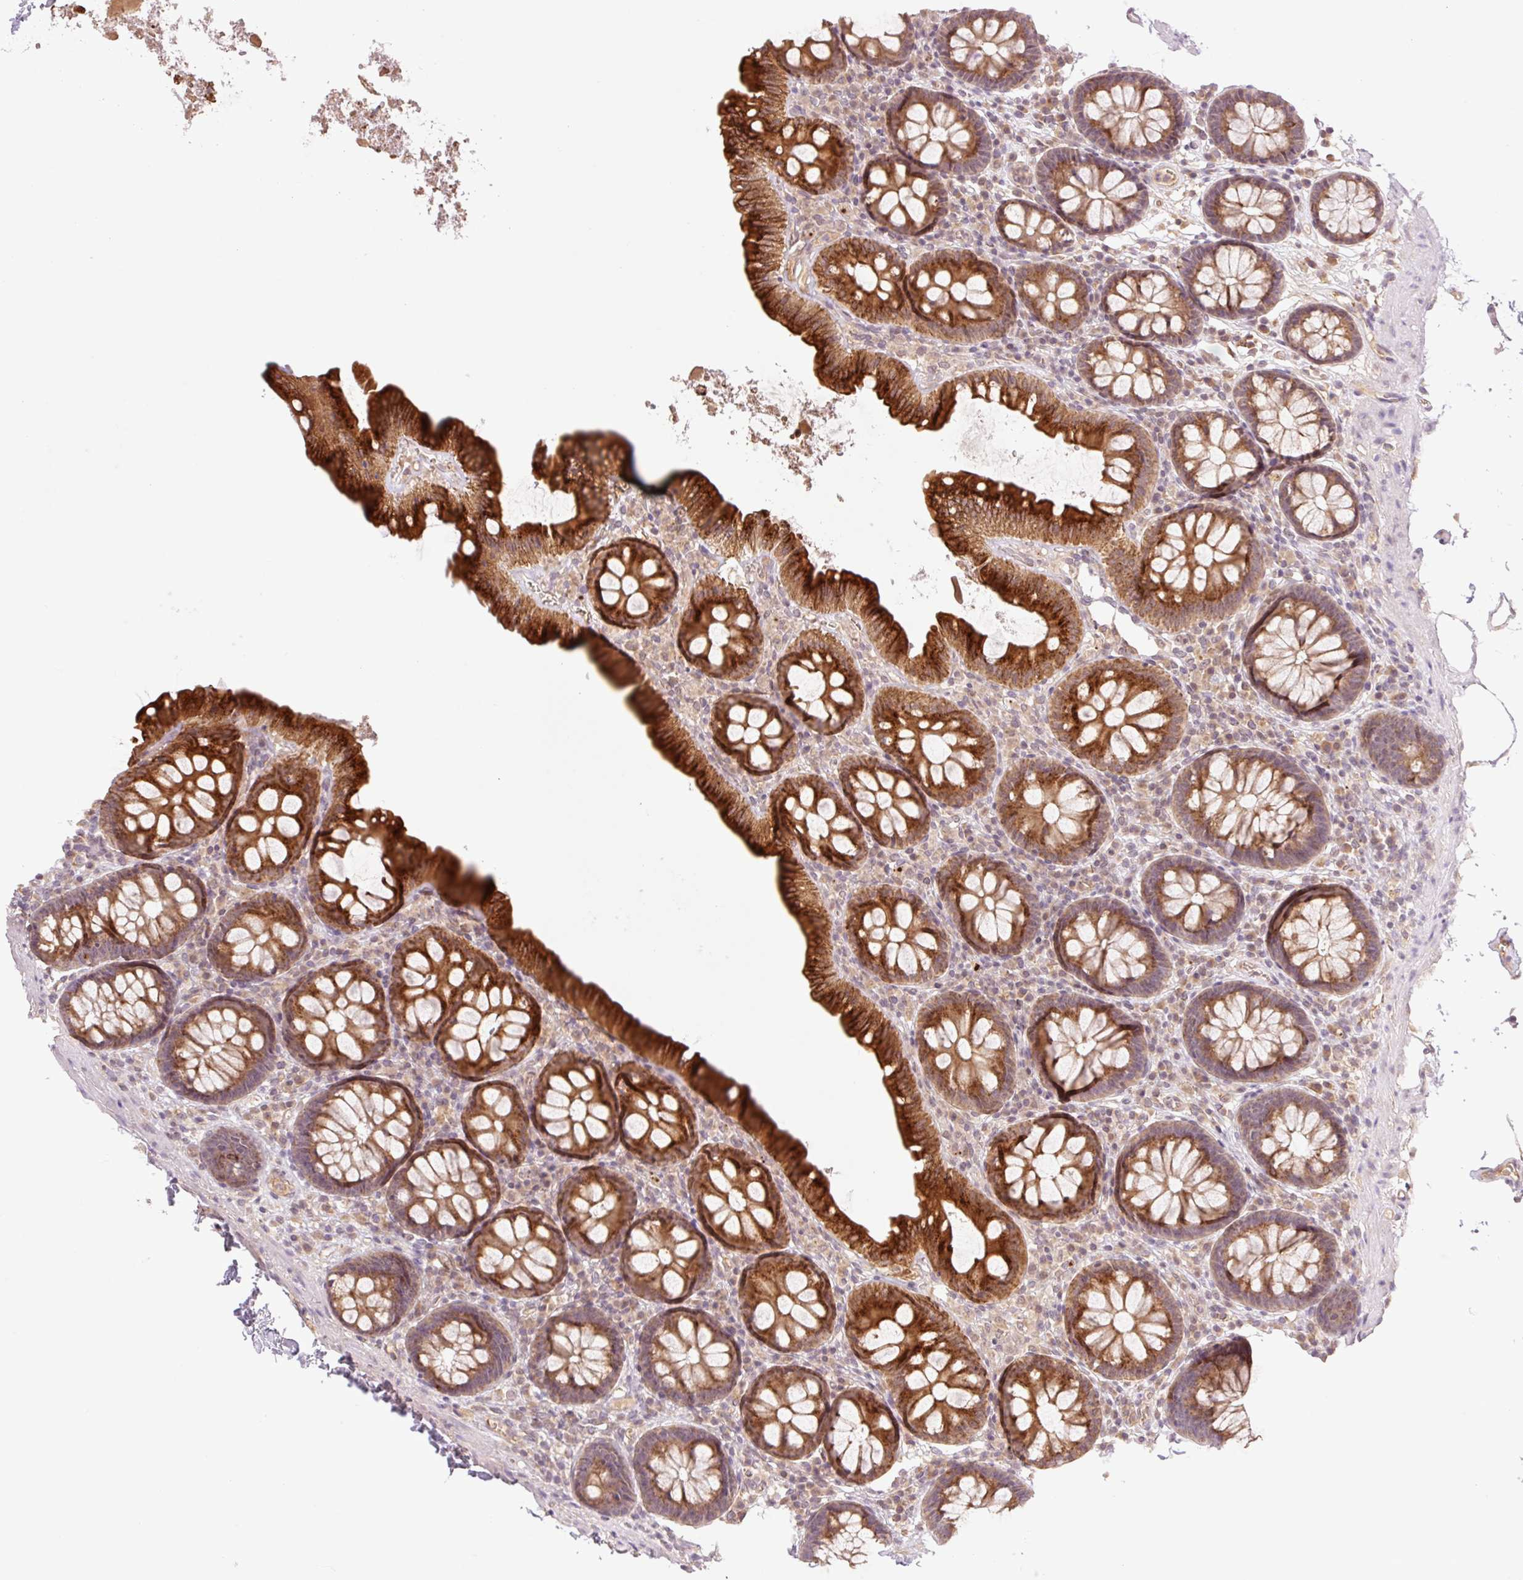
{"staining": {"intensity": "weak", "quantity": ">75%", "location": "cytoplasmic/membranous"}, "tissue": "colon", "cell_type": "Endothelial cells", "image_type": "normal", "snomed": [{"axis": "morphology", "description": "Normal tissue, NOS"}, {"axis": "topography", "description": "Colon"}, {"axis": "topography", "description": "Peripheral nerve tissue"}], "caption": "The immunohistochemical stain shows weak cytoplasmic/membranous expression in endothelial cells of normal colon.", "gene": "YJU2B", "patient": {"sex": "male", "age": 84}}